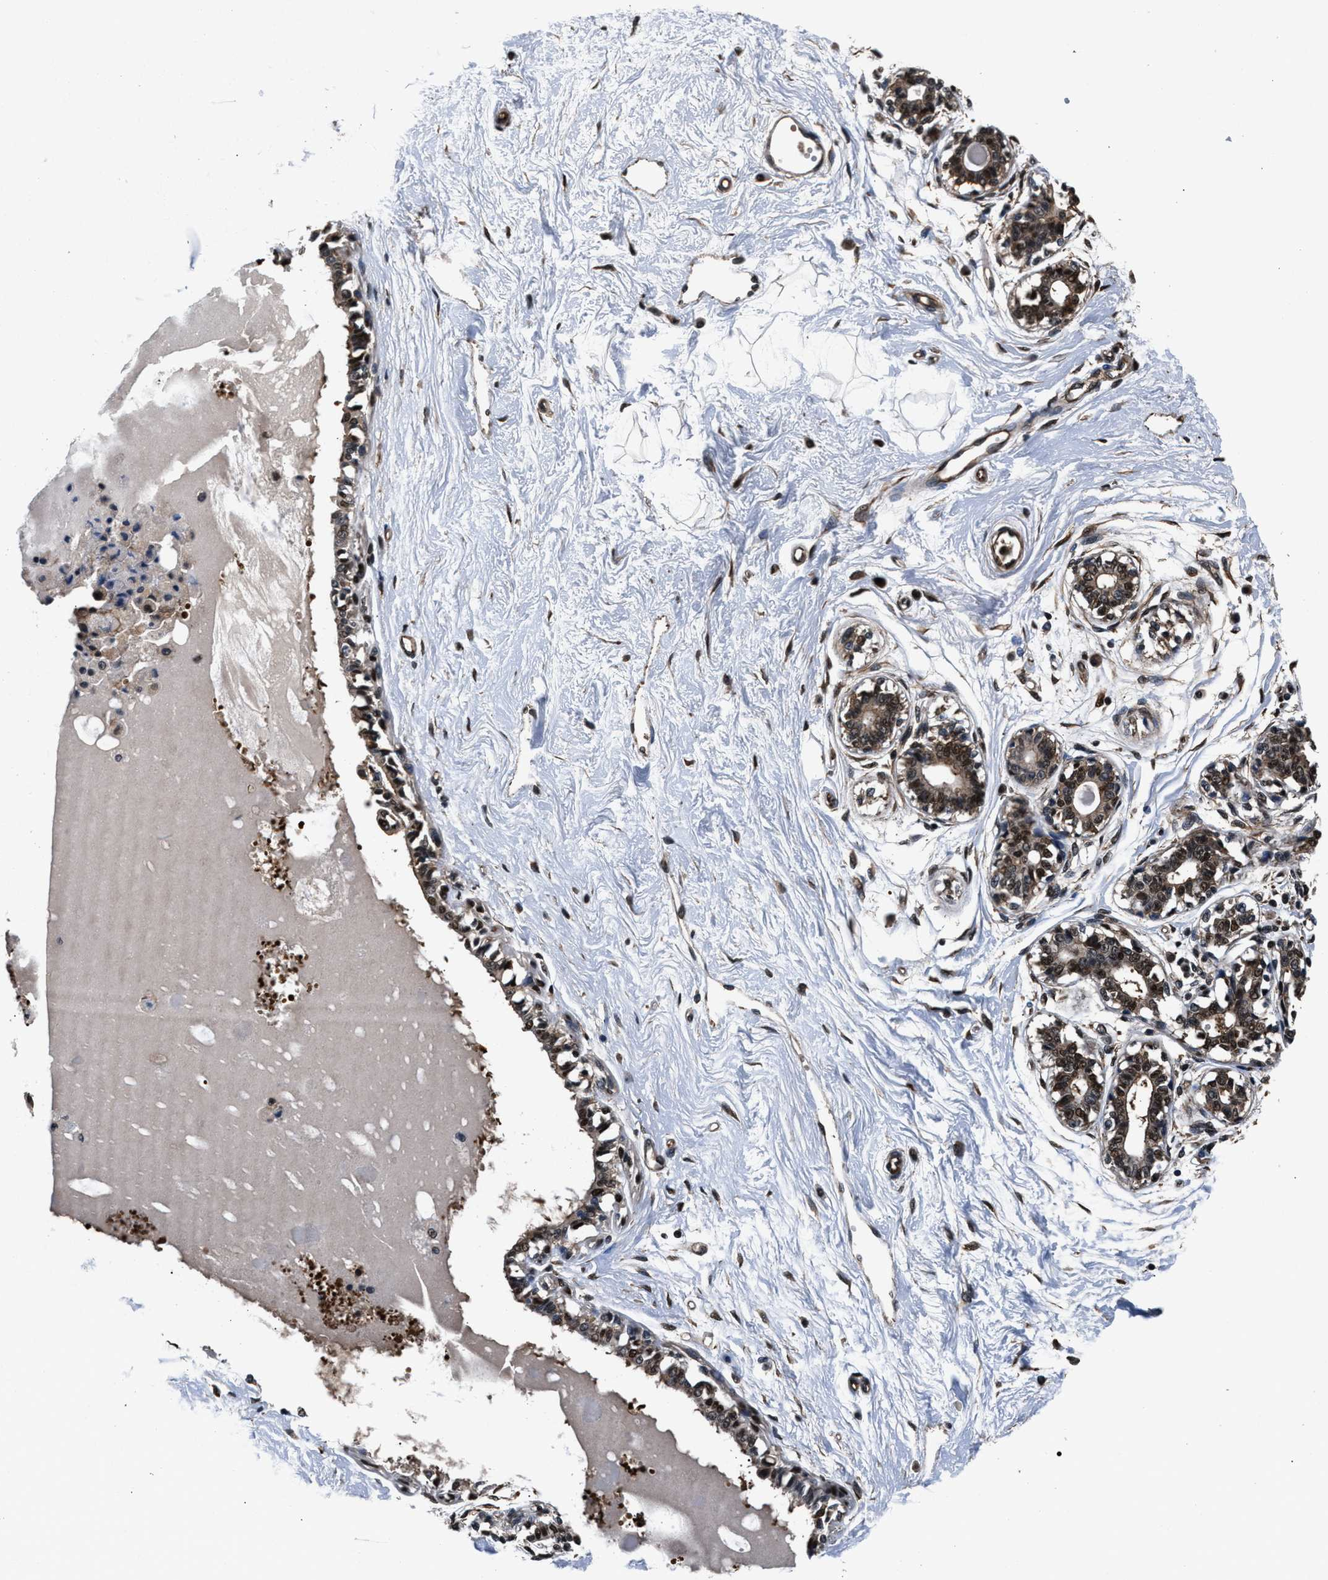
{"staining": {"intensity": "weak", "quantity": "25%-75%", "location": "cytoplasmic/membranous,nuclear"}, "tissue": "breast", "cell_type": "Adipocytes", "image_type": "normal", "snomed": [{"axis": "morphology", "description": "Normal tissue, NOS"}, {"axis": "topography", "description": "Breast"}], "caption": "Adipocytes demonstrate weak cytoplasmic/membranous,nuclear expression in approximately 25%-75% of cells in normal breast.", "gene": "RBM33", "patient": {"sex": "female", "age": 45}}